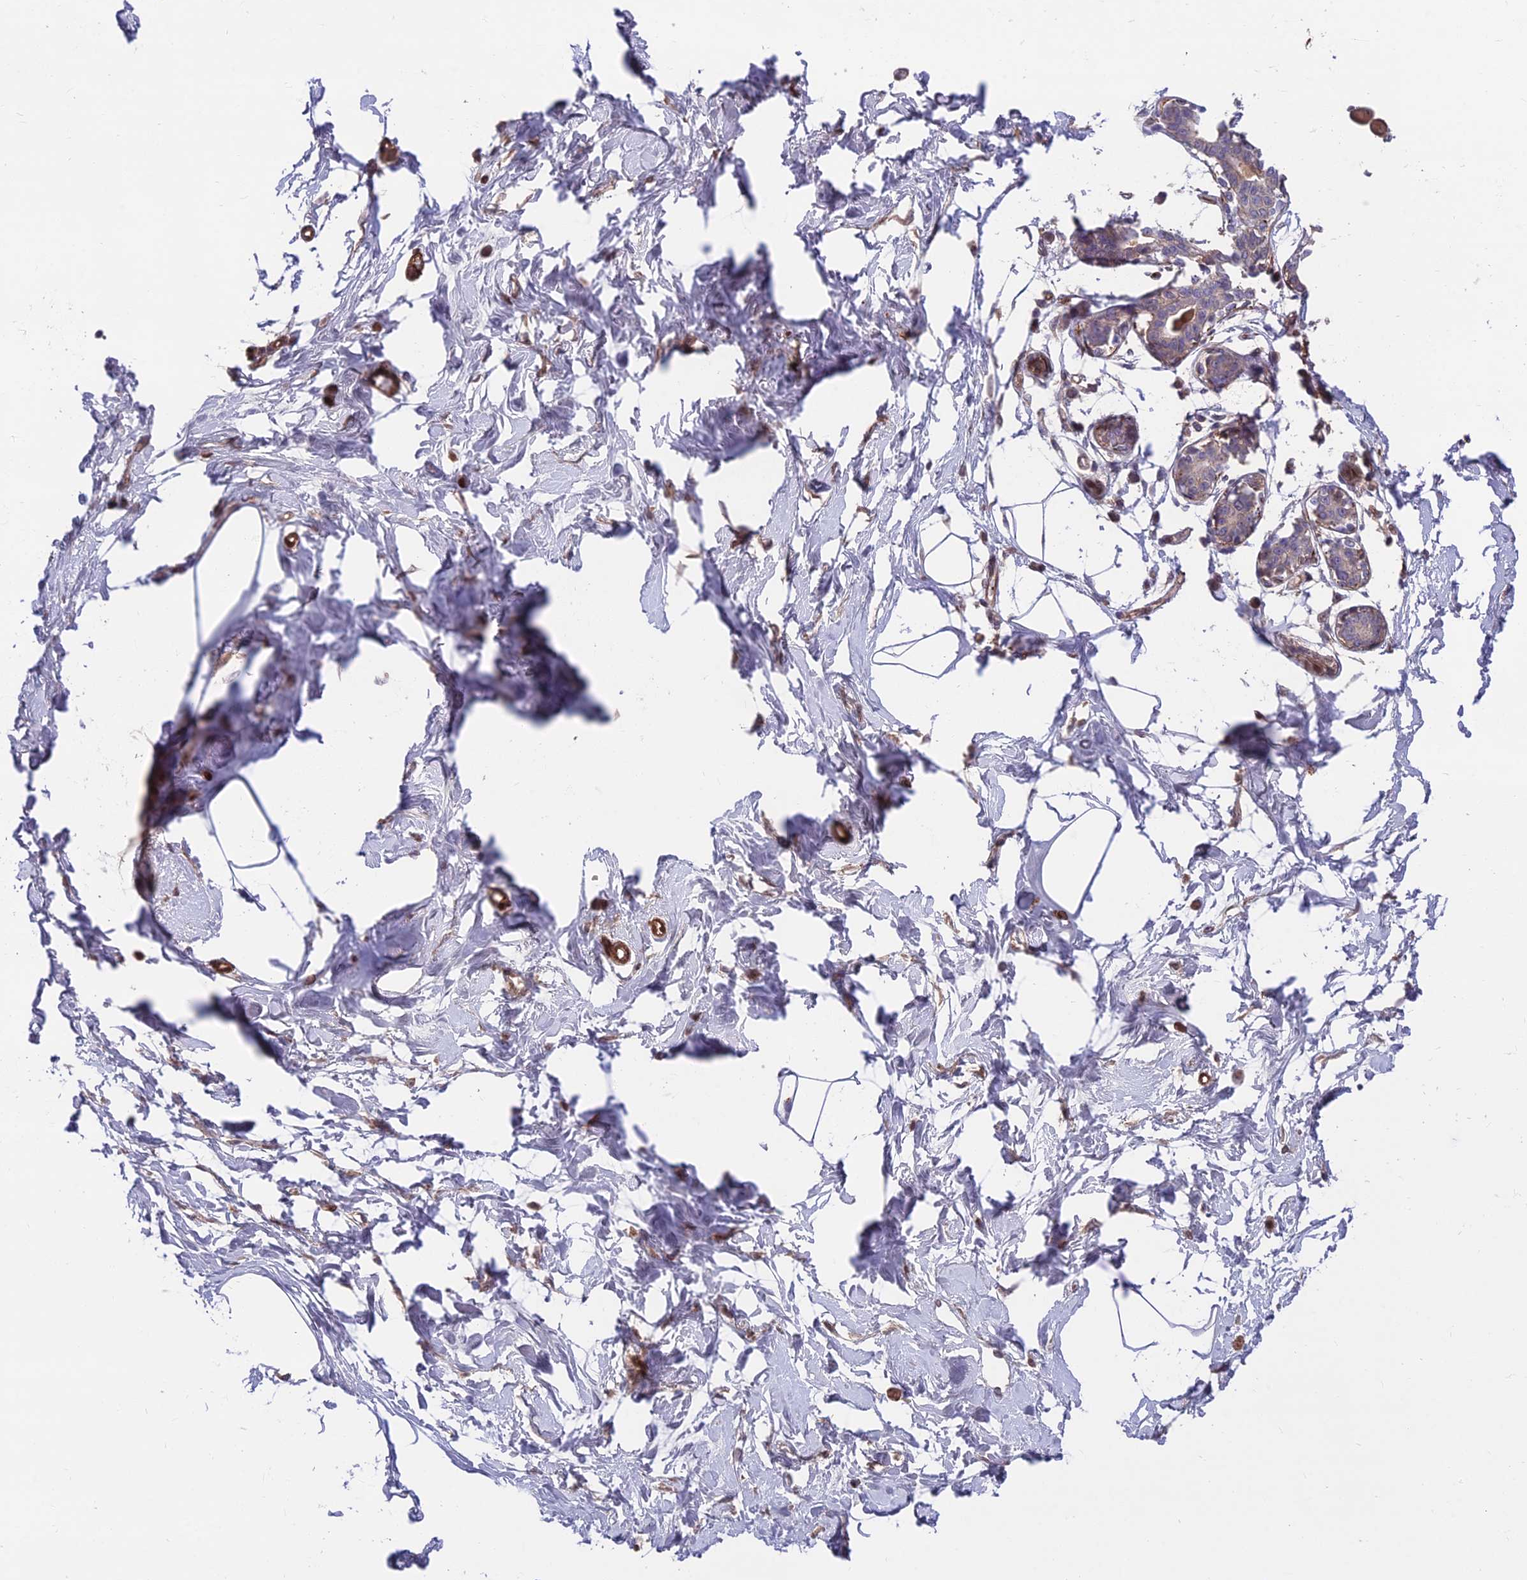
{"staining": {"intensity": "negative", "quantity": "none", "location": "none"}, "tissue": "breast", "cell_type": "Adipocytes", "image_type": "normal", "snomed": [{"axis": "morphology", "description": "Normal tissue, NOS"}, {"axis": "topography", "description": "Breast"}], "caption": "Adipocytes are negative for brown protein staining in benign breast. The staining is performed using DAB (3,3'-diaminobenzidine) brown chromogen with nuclei counter-stained in using hematoxylin.", "gene": "RTN4RL1", "patient": {"sex": "female", "age": 45}}